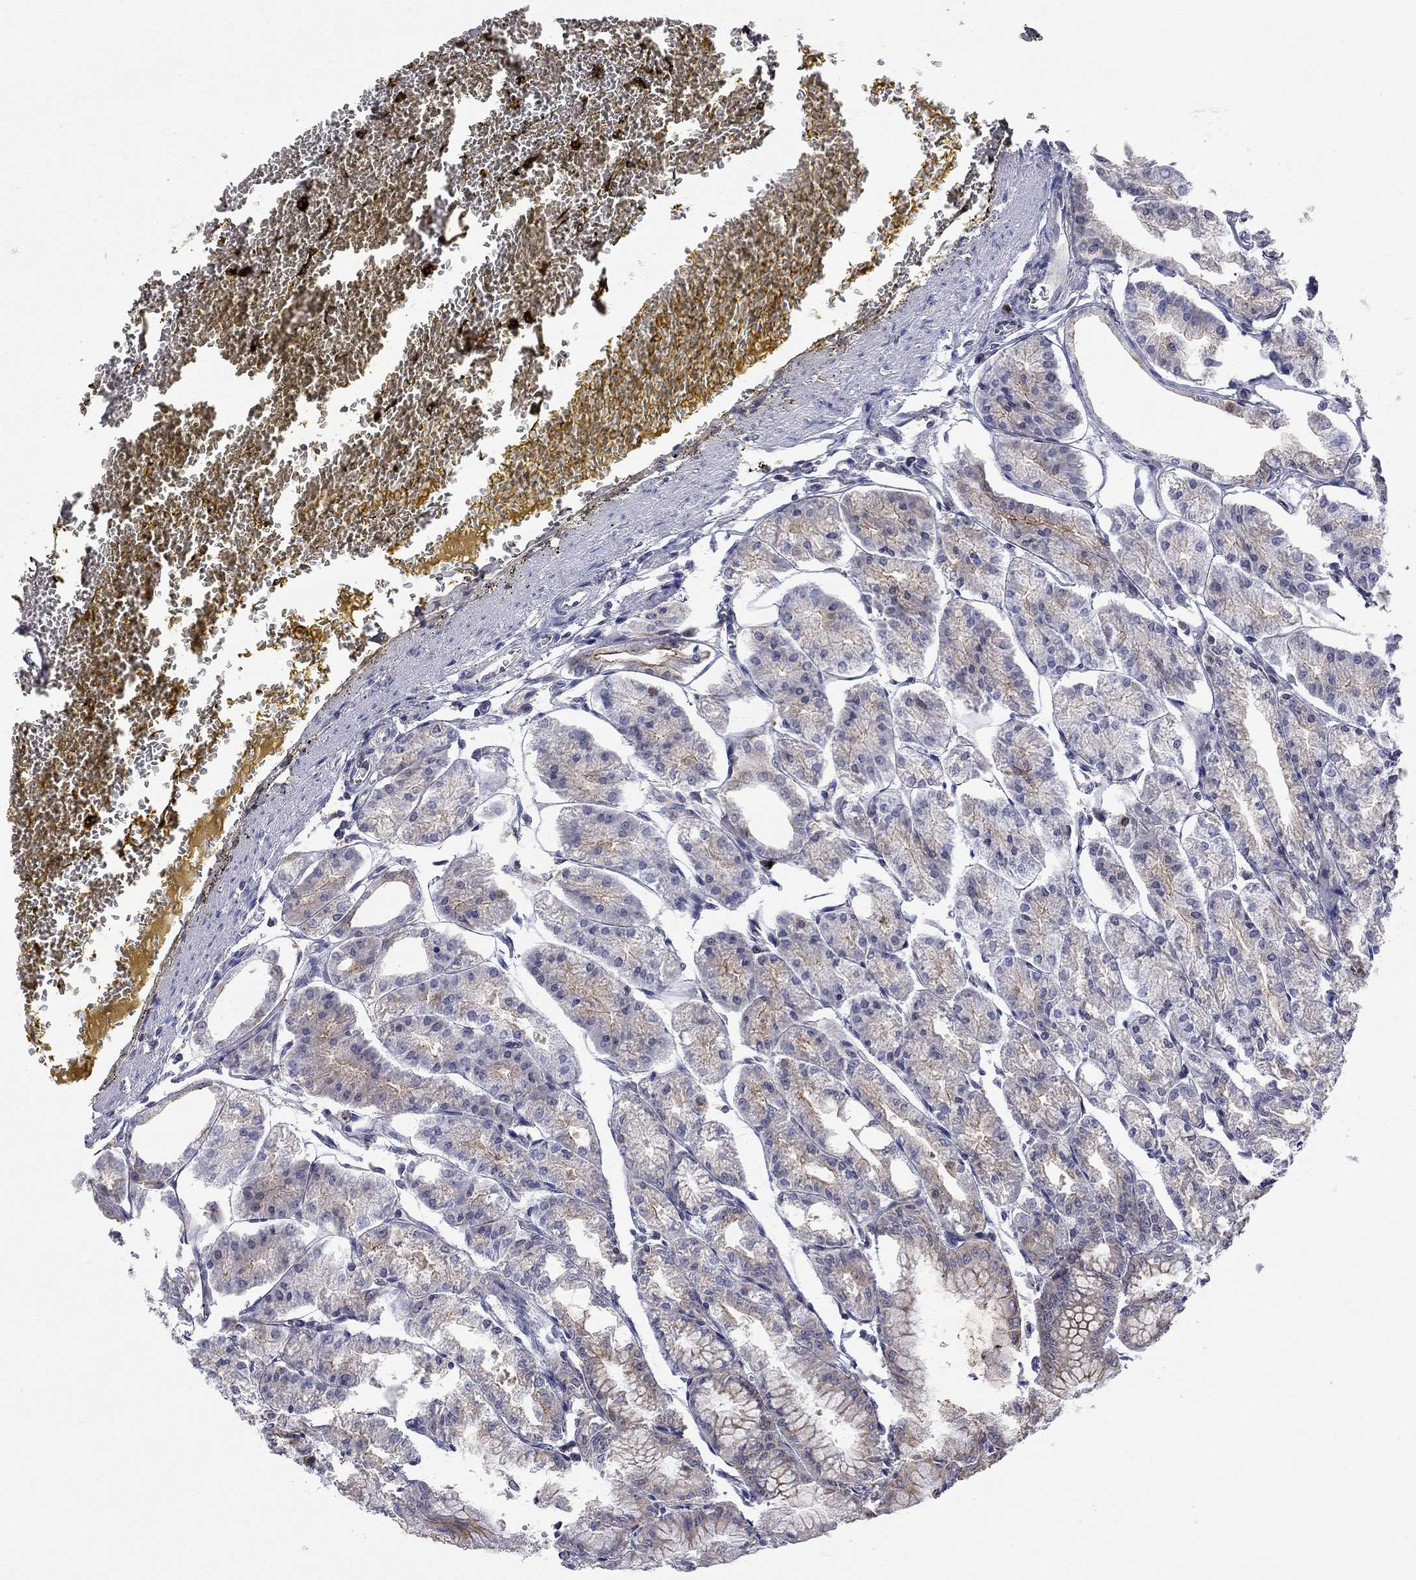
{"staining": {"intensity": "weak", "quantity": "<25%", "location": "cytoplasmic/membranous"}, "tissue": "stomach", "cell_type": "Glandular cells", "image_type": "normal", "snomed": [{"axis": "morphology", "description": "Normal tissue, NOS"}, {"axis": "topography", "description": "Stomach, lower"}], "caption": "IHC of benign human stomach reveals no staining in glandular cells.", "gene": "ENSG00000255639", "patient": {"sex": "male", "age": 71}}